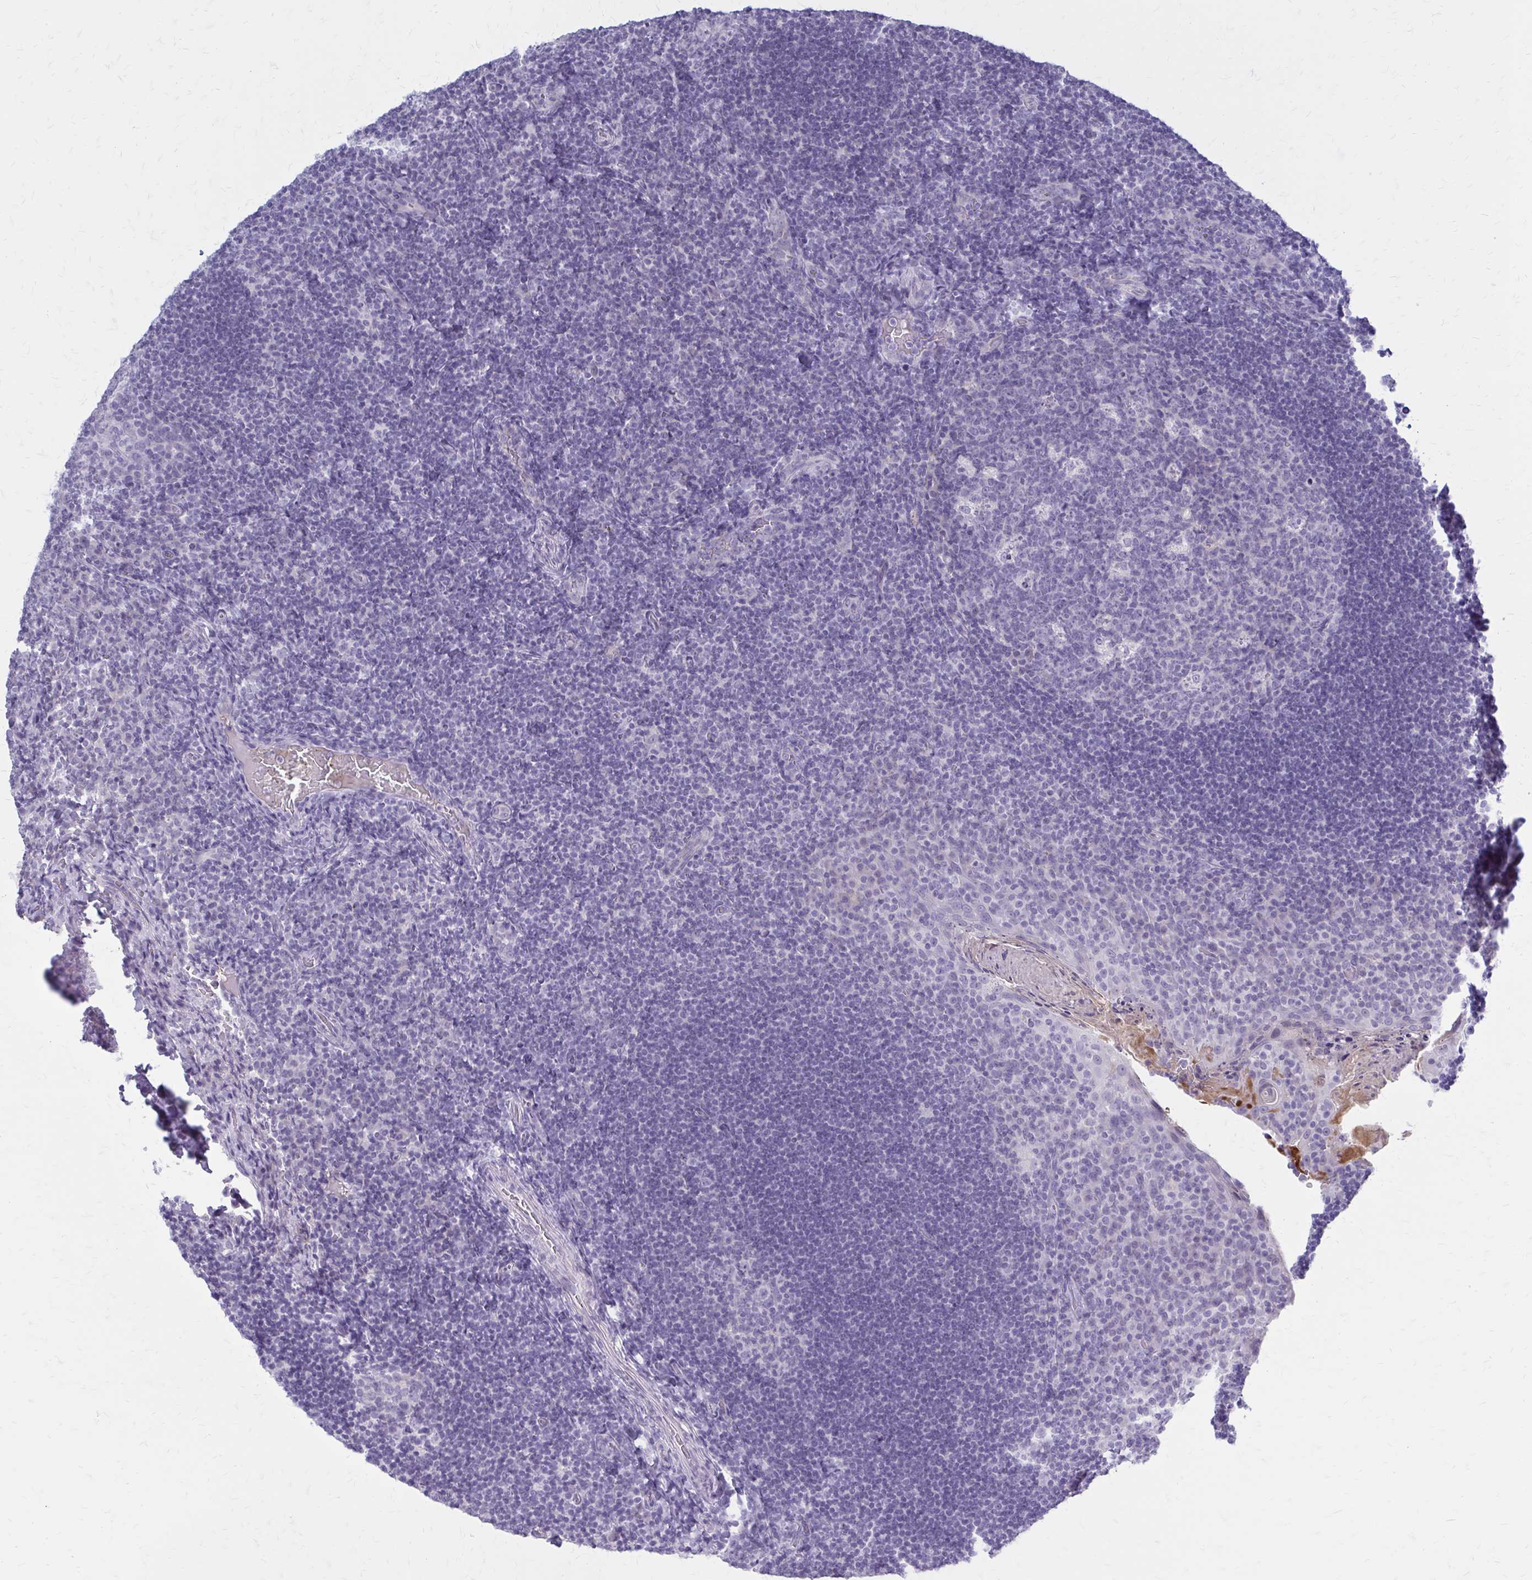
{"staining": {"intensity": "negative", "quantity": "none", "location": "none"}, "tissue": "tonsil", "cell_type": "Germinal center cells", "image_type": "normal", "snomed": [{"axis": "morphology", "description": "Normal tissue, NOS"}, {"axis": "topography", "description": "Tonsil"}], "caption": "DAB immunohistochemical staining of benign human tonsil reveals no significant positivity in germinal center cells. The staining was performed using DAB to visualize the protein expression in brown, while the nuclei were stained in blue with hematoxylin (Magnification: 20x).", "gene": "SERPIND1", "patient": {"sex": "male", "age": 17}}